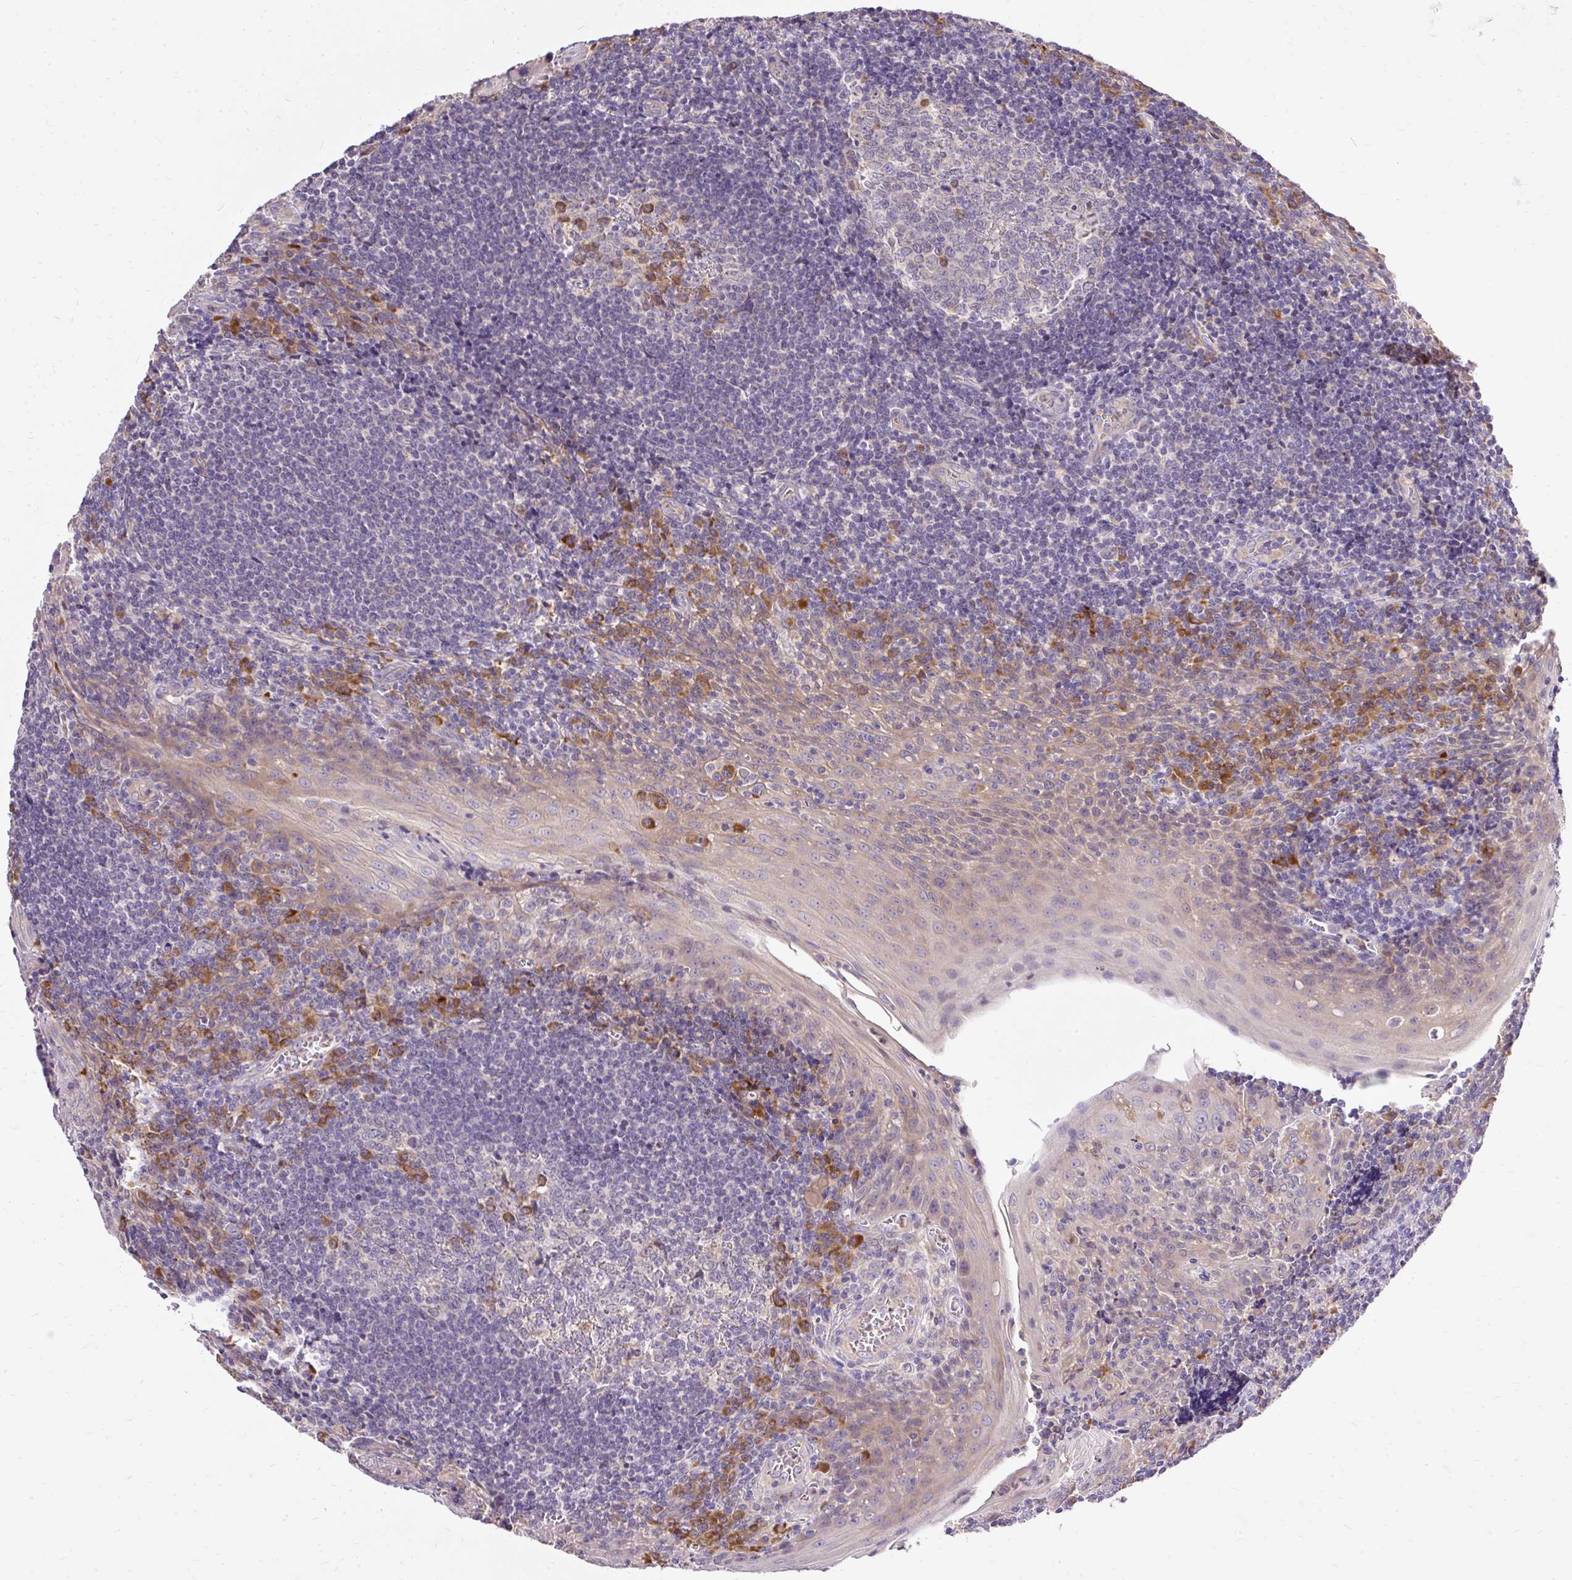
{"staining": {"intensity": "moderate", "quantity": "<25%", "location": "cytoplasmic/membranous"}, "tissue": "tonsil", "cell_type": "Germinal center cells", "image_type": "normal", "snomed": [{"axis": "morphology", "description": "Normal tissue, NOS"}, {"axis": "topography", "description": "Tonsil"}], "caption": "A brown stain highlights moderate cytoplasmic/membranous expression of a protein in germinal center cells of unremarkable tonsil. The staining is performed using DAB brown chromogen to label protein expression. The nuclei are counter-stained blue using hematoxylin.", "gene": "SEC63", "patient": {"sex": "male", "age": 27}}